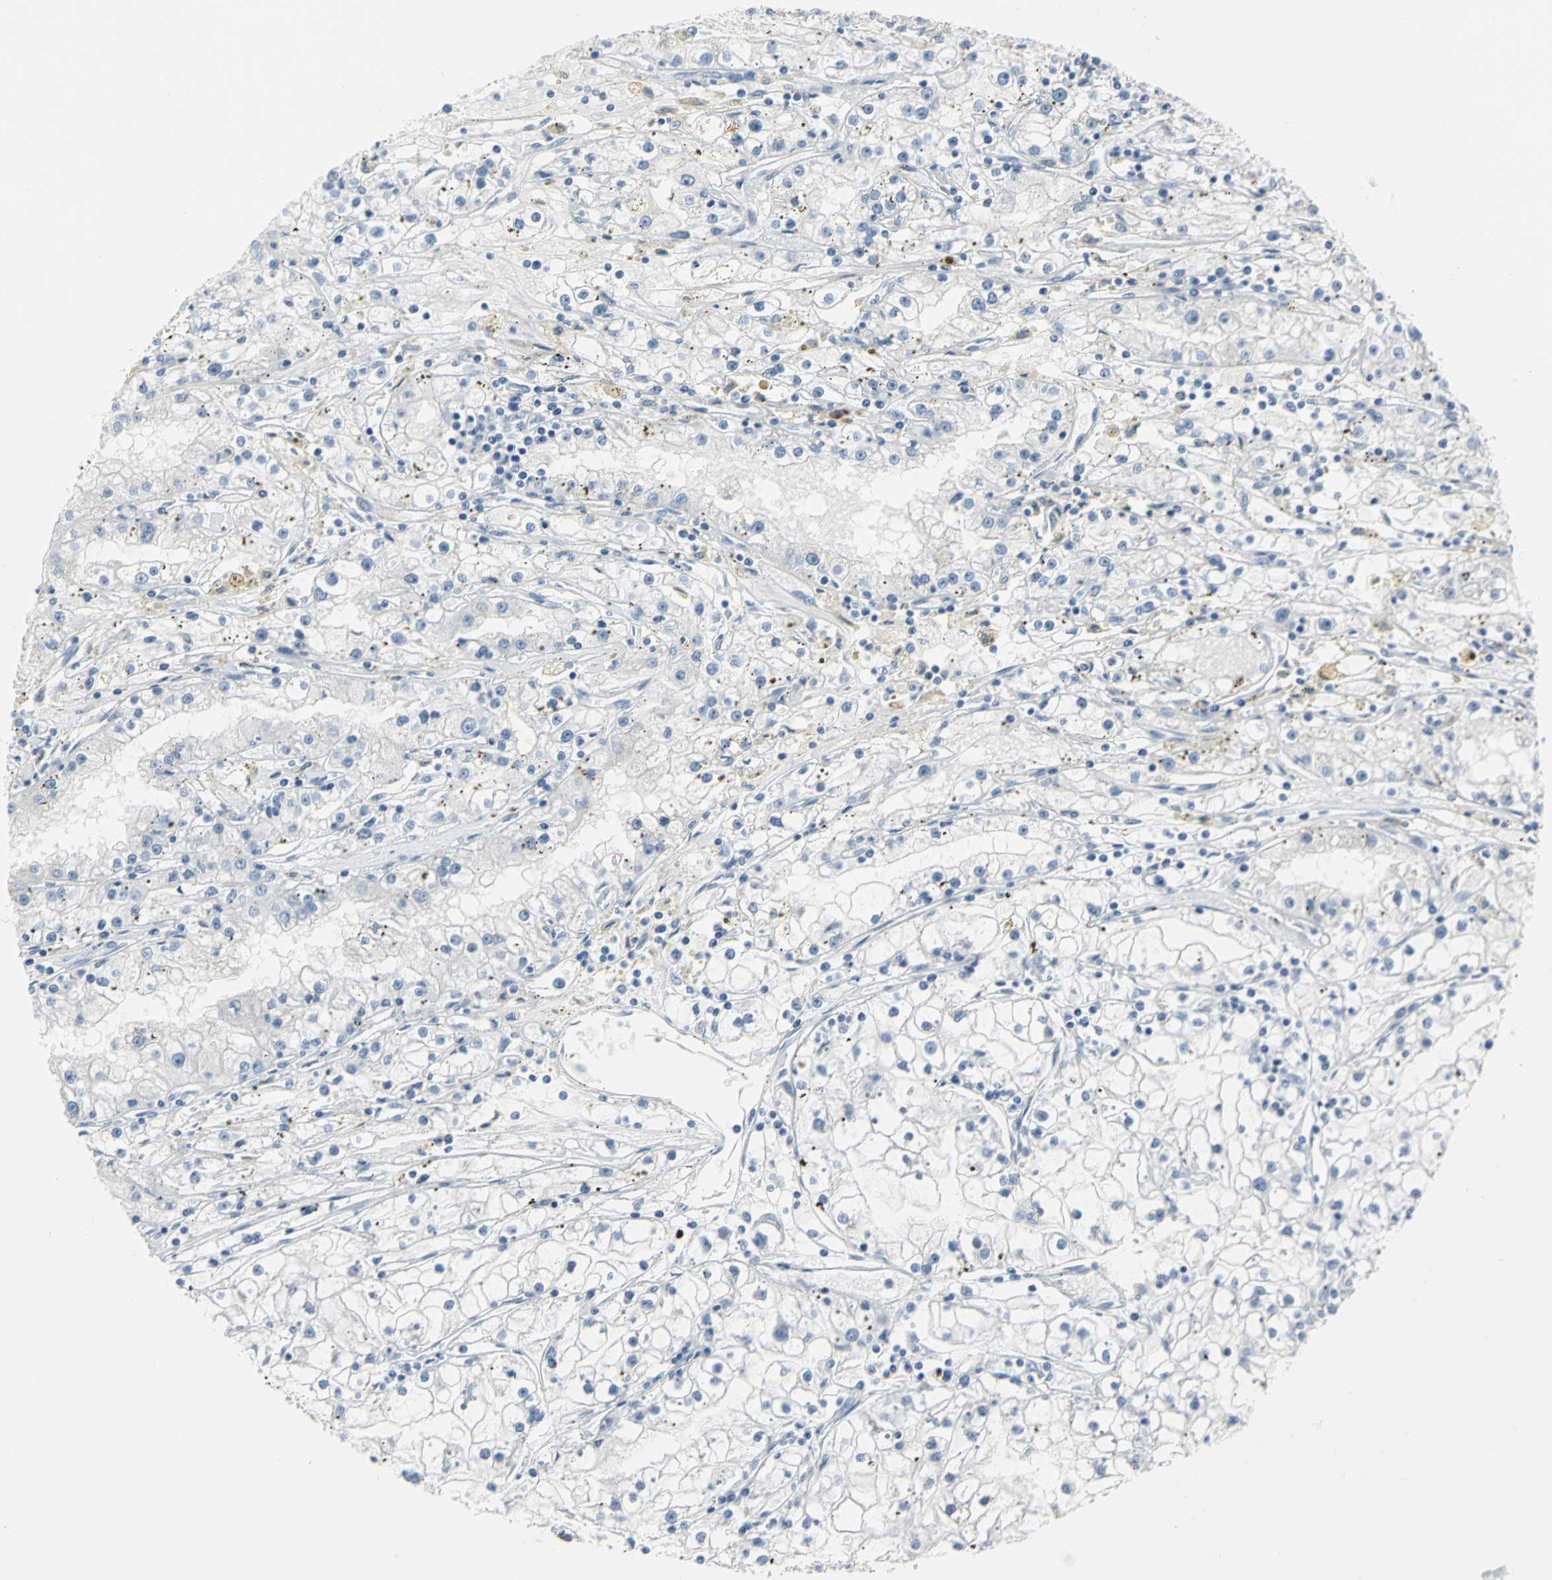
{"staining": {"intensity": "negative", "quantity": "none", "location": "none"}, "tissue": "renal cancer", "cell_type": "Tumor cells", "image_type": "cancer", "snomed": [{"axis": "morphology", "description": "Adenocarcinoma, NOS"}, {"axis": "topography", "description": "Kidney"}], "caption": "Micrograph shows no significant protein positivity in tumor cells of adenocarcinoma (renal).", "gene": "MCM3", "patient": {"sex": "male", "age": 56}}